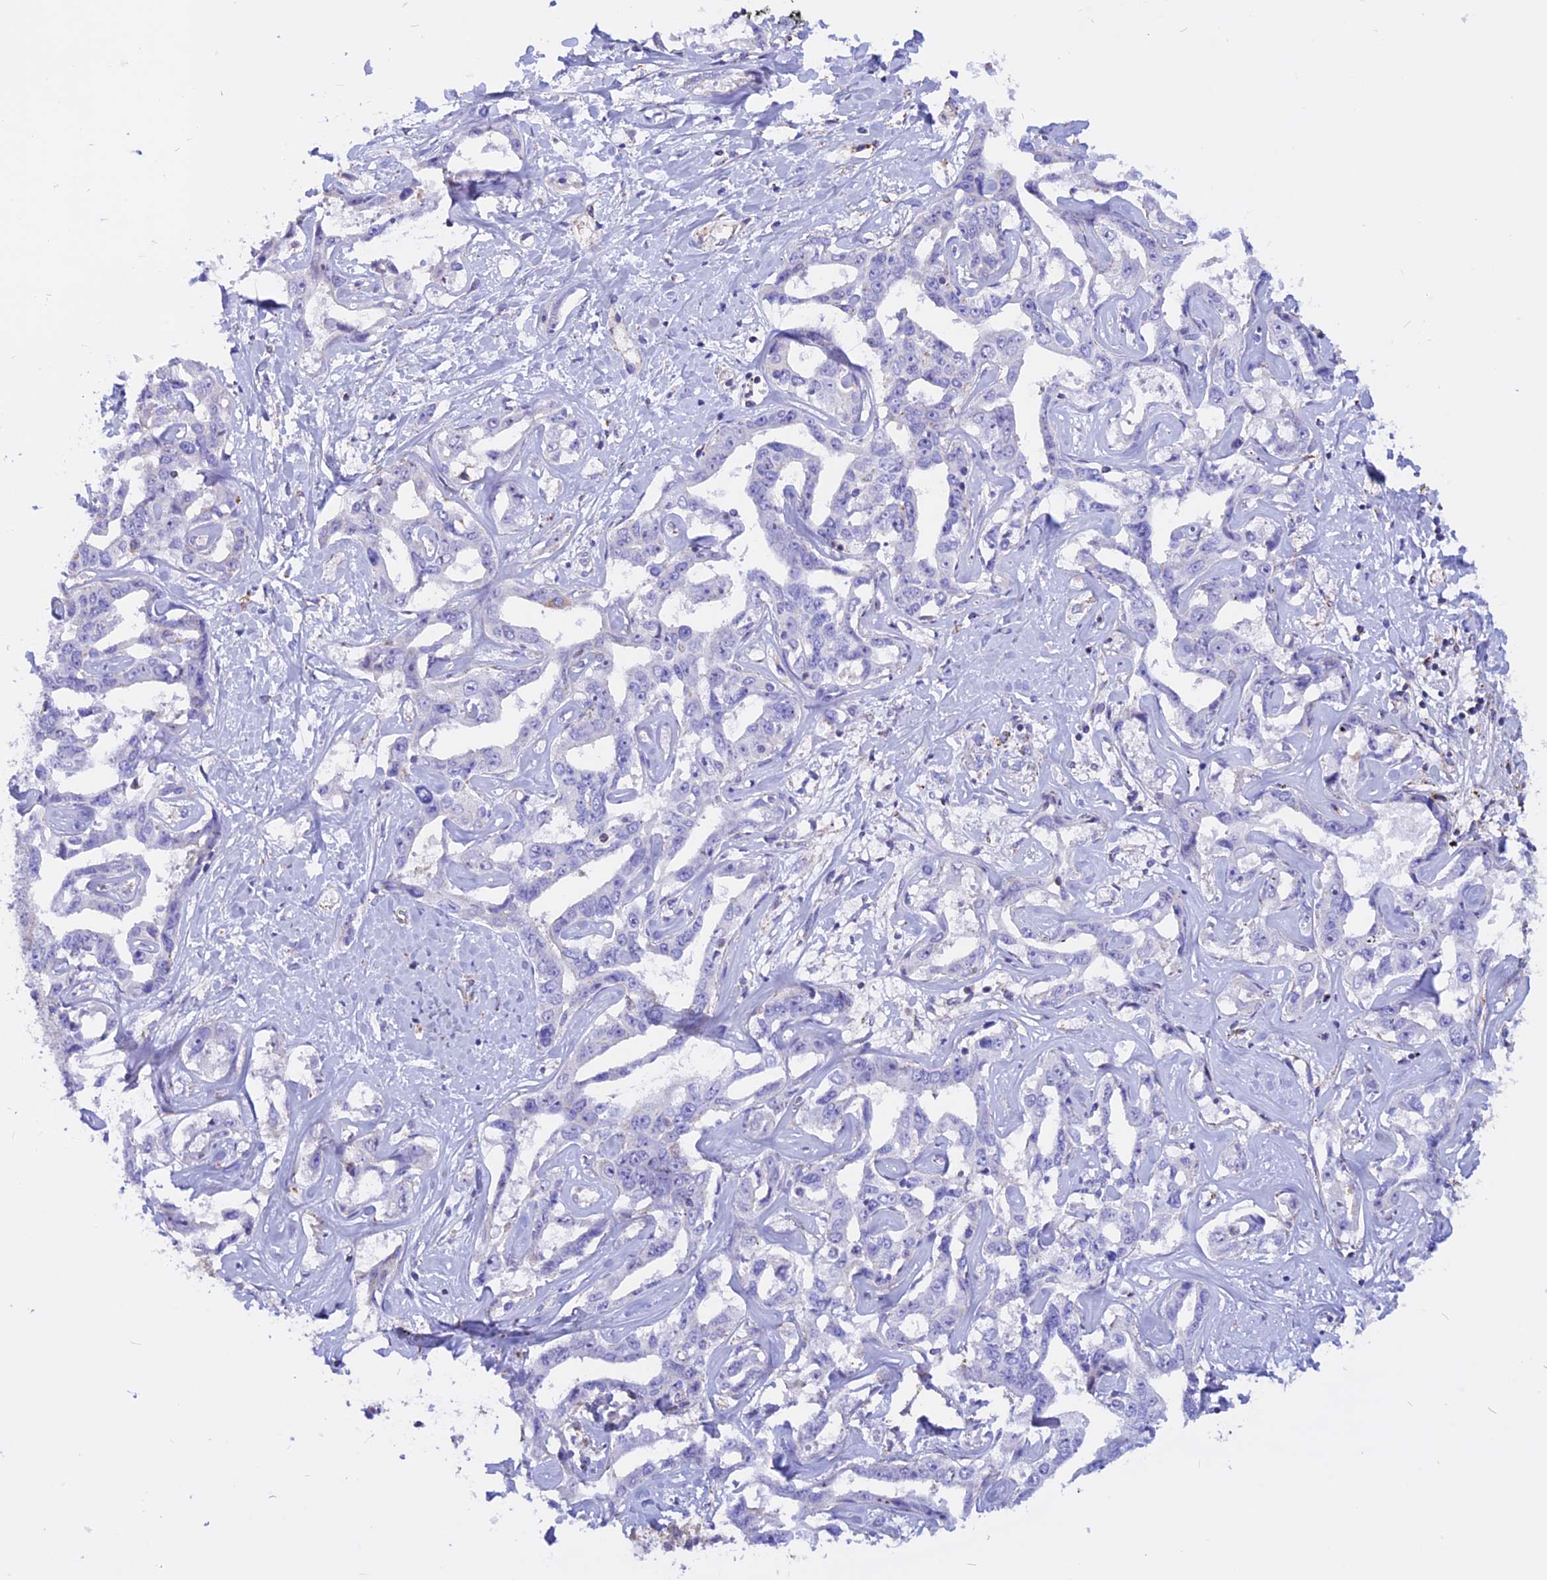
{"staining": {"intensity": "negative", "quantity": "none", "location": "none"}, "tissue": "liver cancer", "cell_type": "Tumor cells", "image_type": "cancer", "snomed": [{"axis": "morphology", "description": "Cholangiocarcinoma"}, {"axis": "topography", "description": "Liver"}], "caption": "Protein analysis of liver cholangiocarcinoma exhibits no significant positivity in tumor cells.", "gene": "GCDH", "patient": {"sex": "male", "age": 59}}